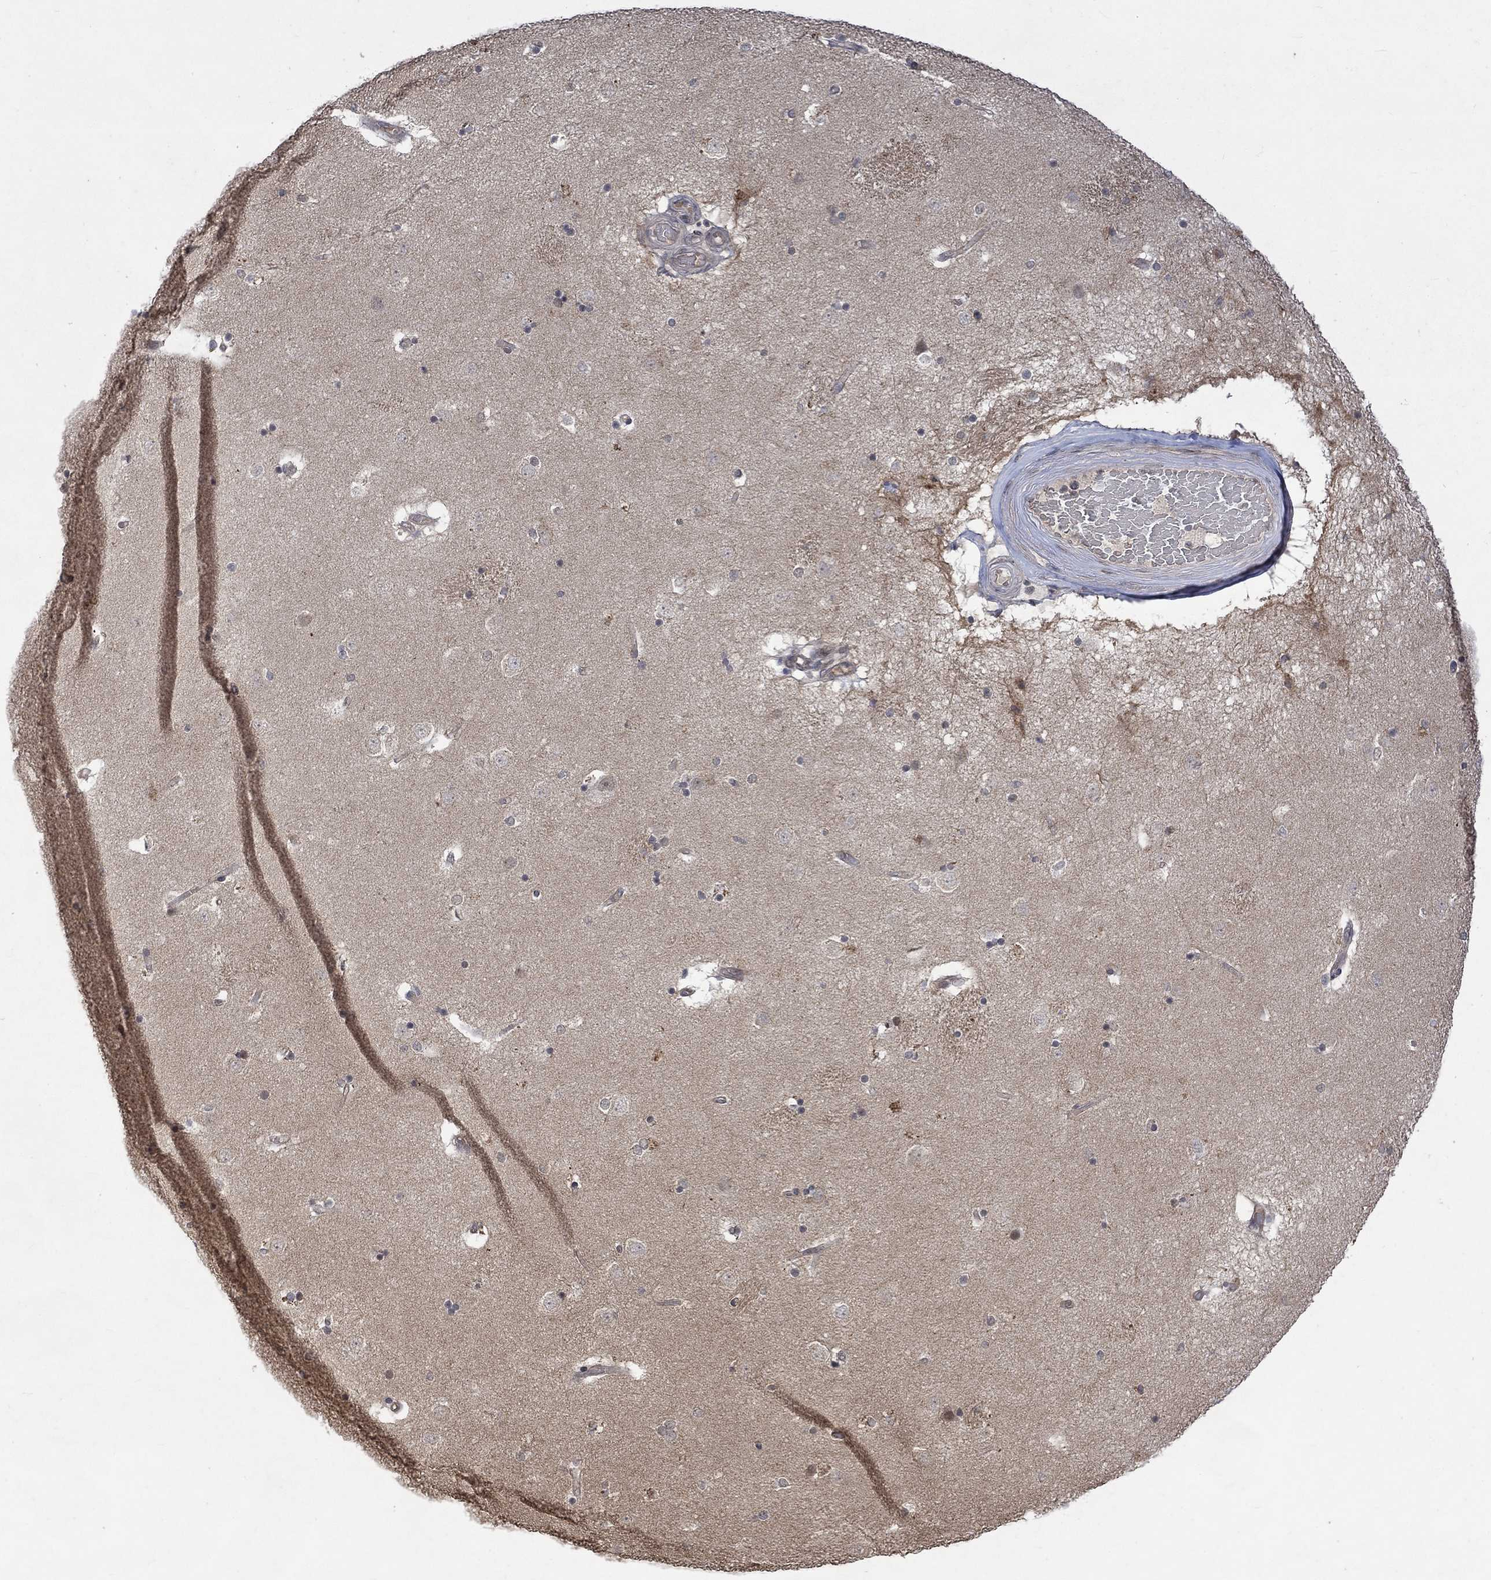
{"staining": {"intensity": "negative", "quantity": "none", "location": "none"}, "tissue": "caudate", "cell_type": "Glial cells", "image_type": "normal", "snomed": [{"axis": "morphology", "description": "Normal tissue, NOS"}, {"axis": "topography", "description": "Lateral ventricle wall"}], "caption": "Immunohistochemistry of normal human caudate exhibits no expression in glial cells.", "gene": "GRIN2D", "patient": {"sex": "male", "age": 51}}